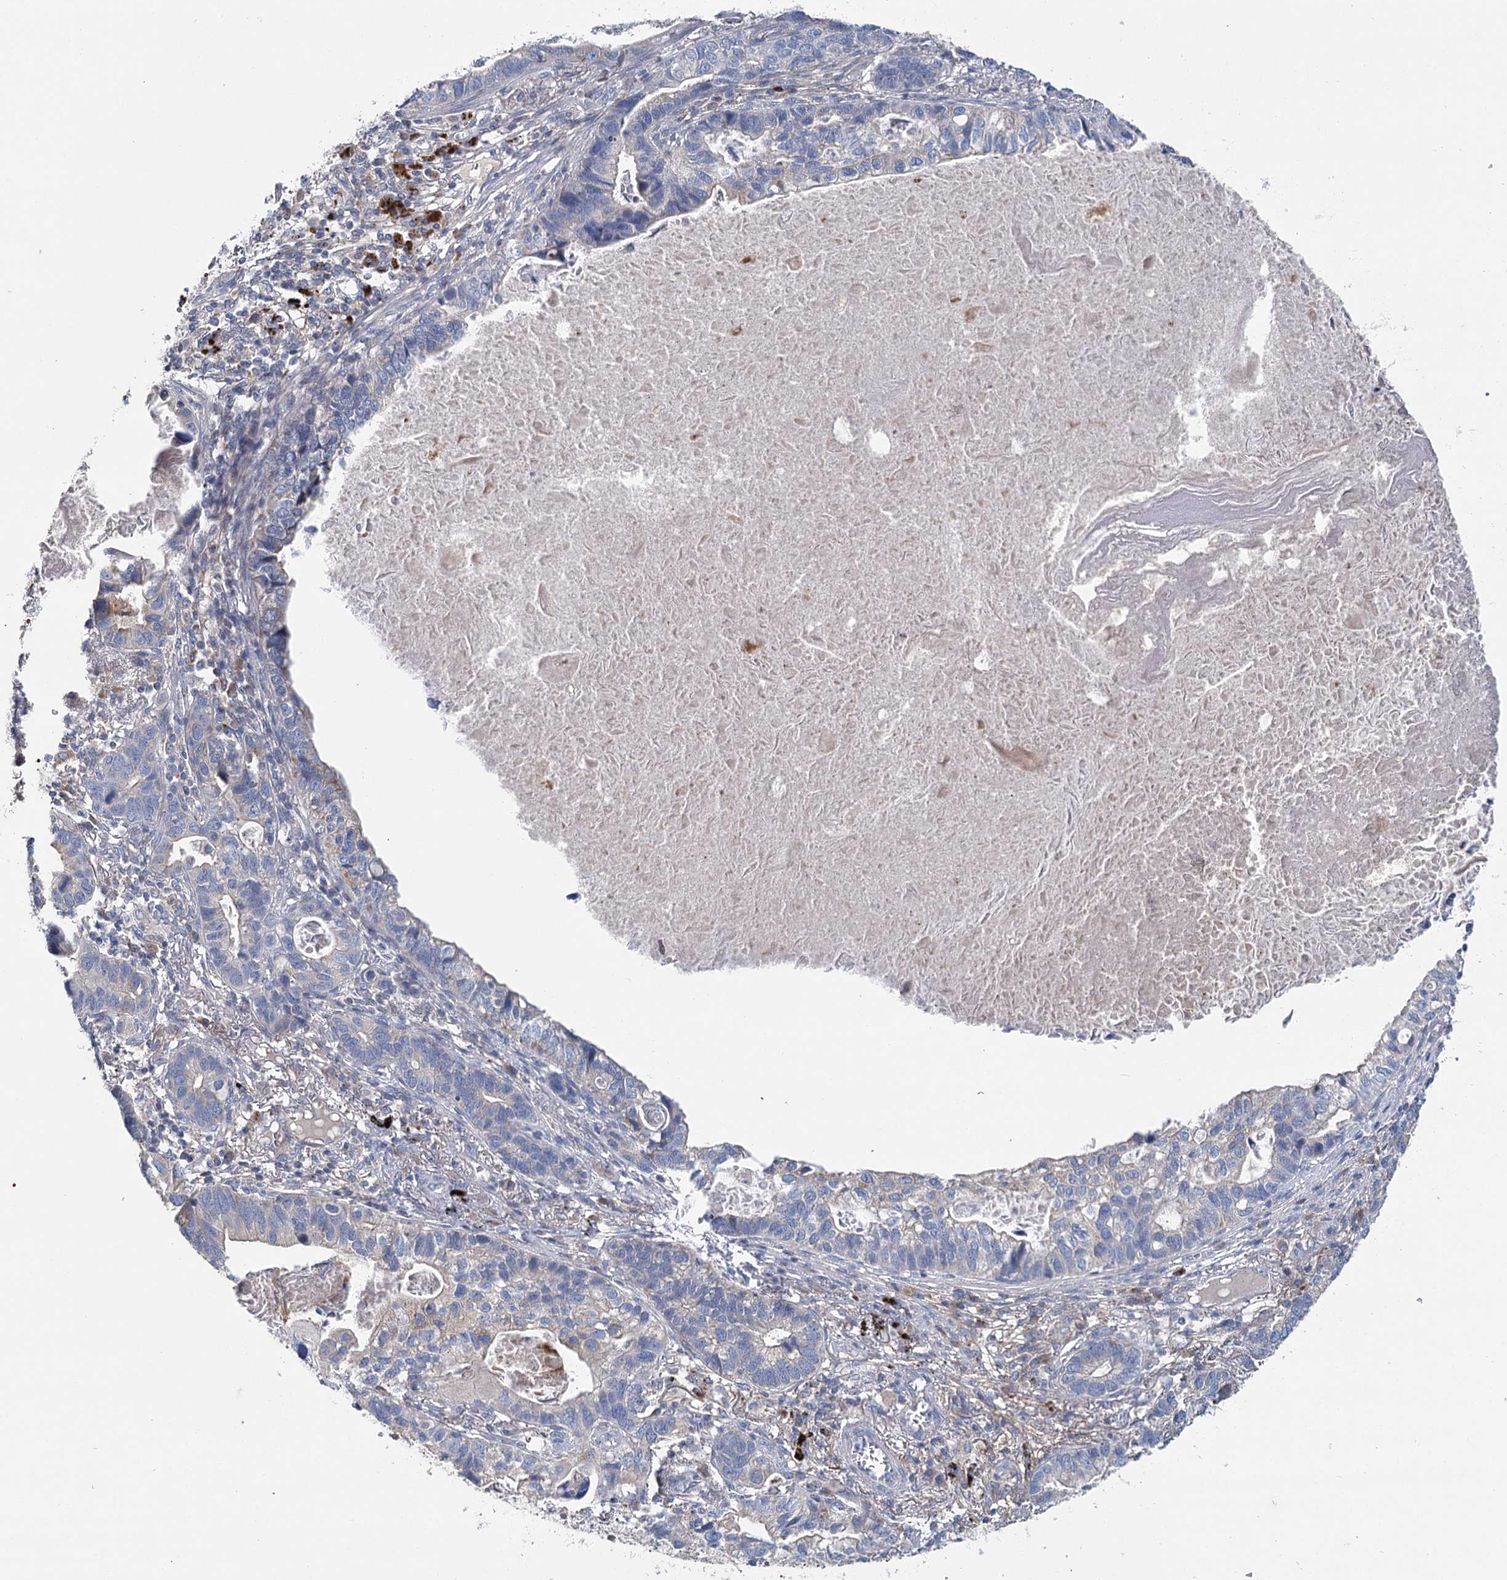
{"staining": {"intensity": "negative", "quantity": "none", "location": "none"}, "tissue": "lung cancer", "cell_type": "Tumor cells", "image_type": "cancer", "snomed": [{"axis": "morphology", "description": "Adenocarcinoma, NOS"}, {"axis": "topography", "description": "Lung"}], "caption": "IHC micrograph of lung adenocarcinoma stained for a protein (brown), which shows no staining in tumor cells. (Immunohistochemistry, brightfield microscopy, high magnification).", "gene": "ANKRD16", "patient": {"sex": "male", "age": 67}}